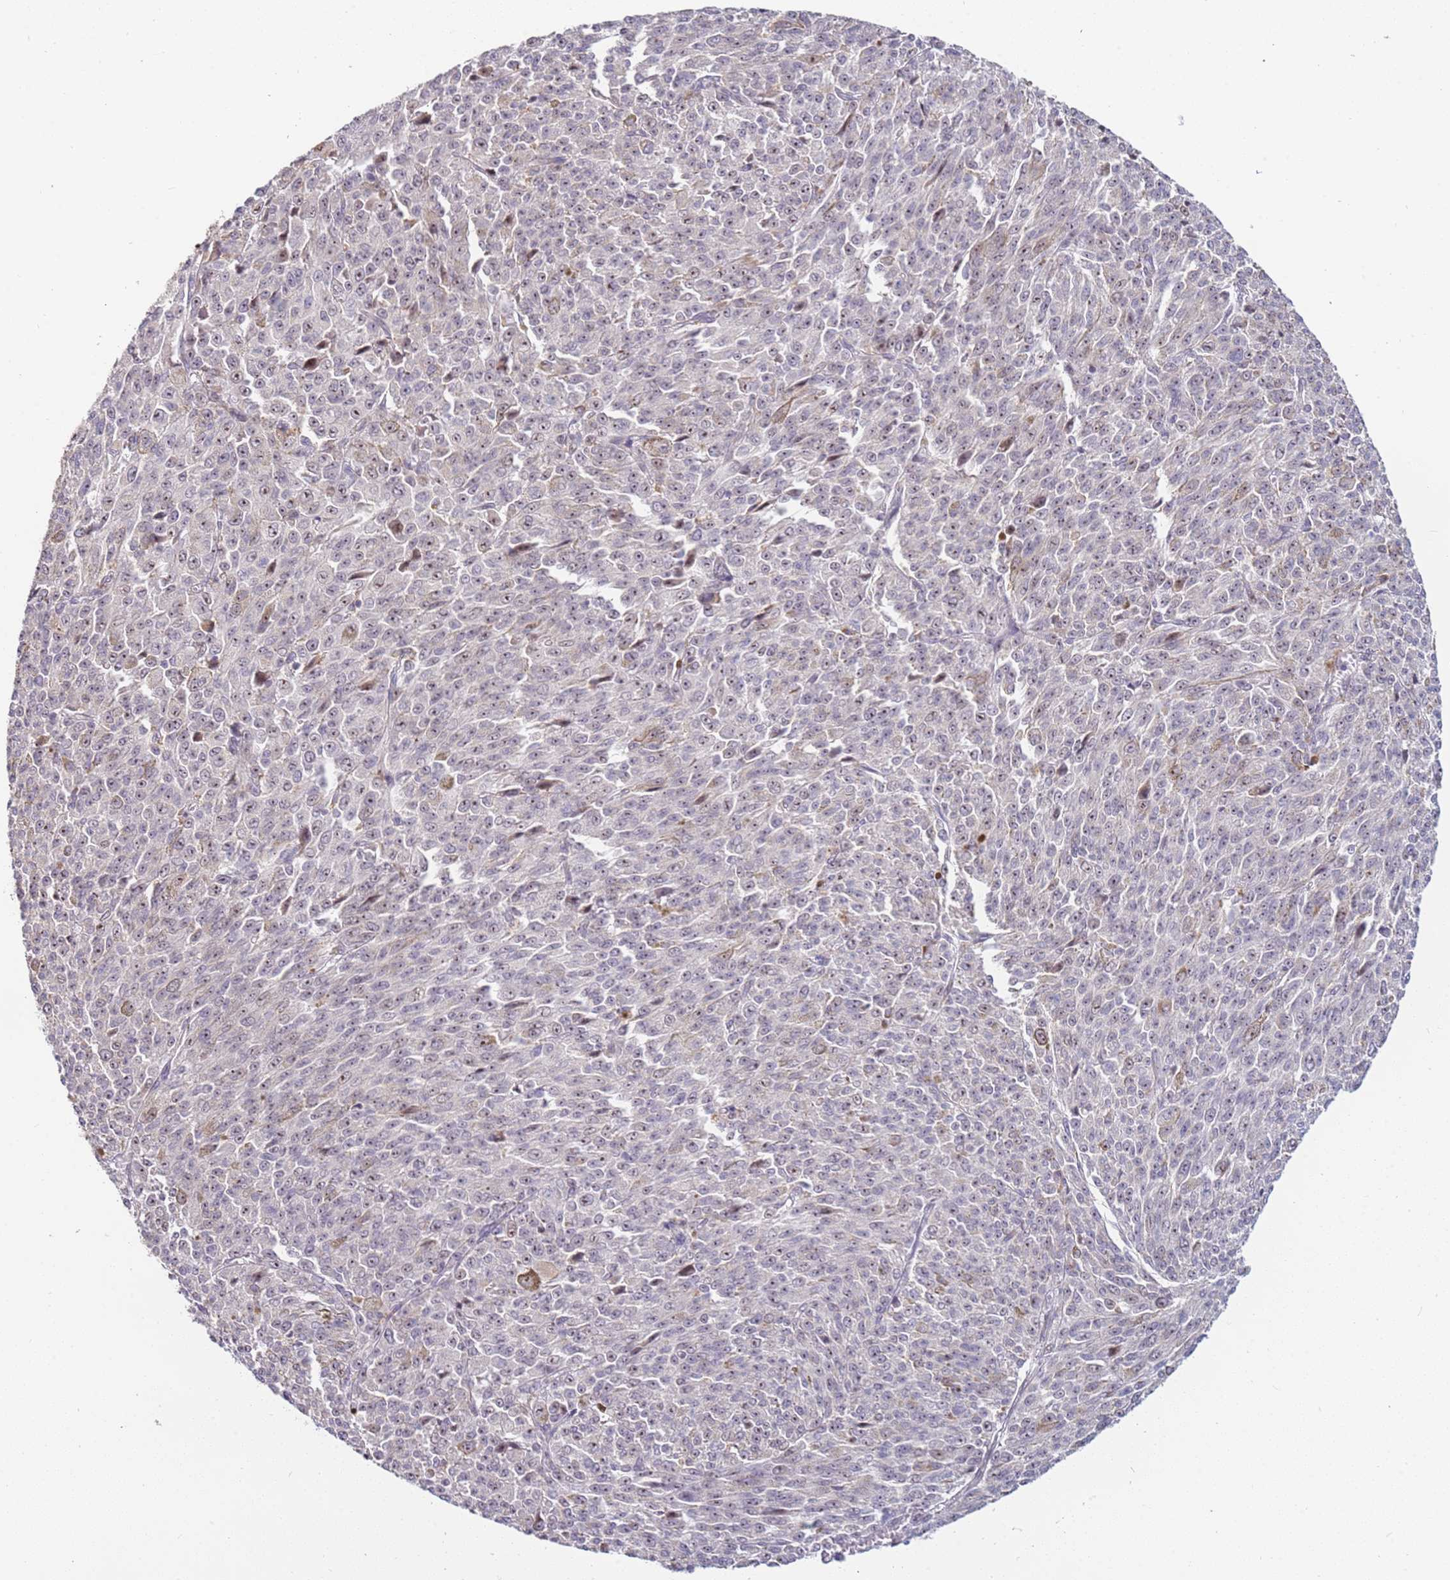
{"staining": {"intensity": "weak", "quantity": "25%-75%", "location": "nuclear"}, "tissue": "melanoma", "cell_type": "Tumor cells", "image_type": "cancer", "snomed": [{"axis": "morphology", "description": "Malignant melanoma, NOS"}, {"axis": "topography", "description": "Skin"}], "caption": "DAB (3,3'-diaminobenzidine) immunohistochemical staining of malignant melanoma displays weak nuclear protein positivity in about 25%-75% of tumor cells.", "gene": "UCMA", "patient": {"sex": "female", "age": 52}}